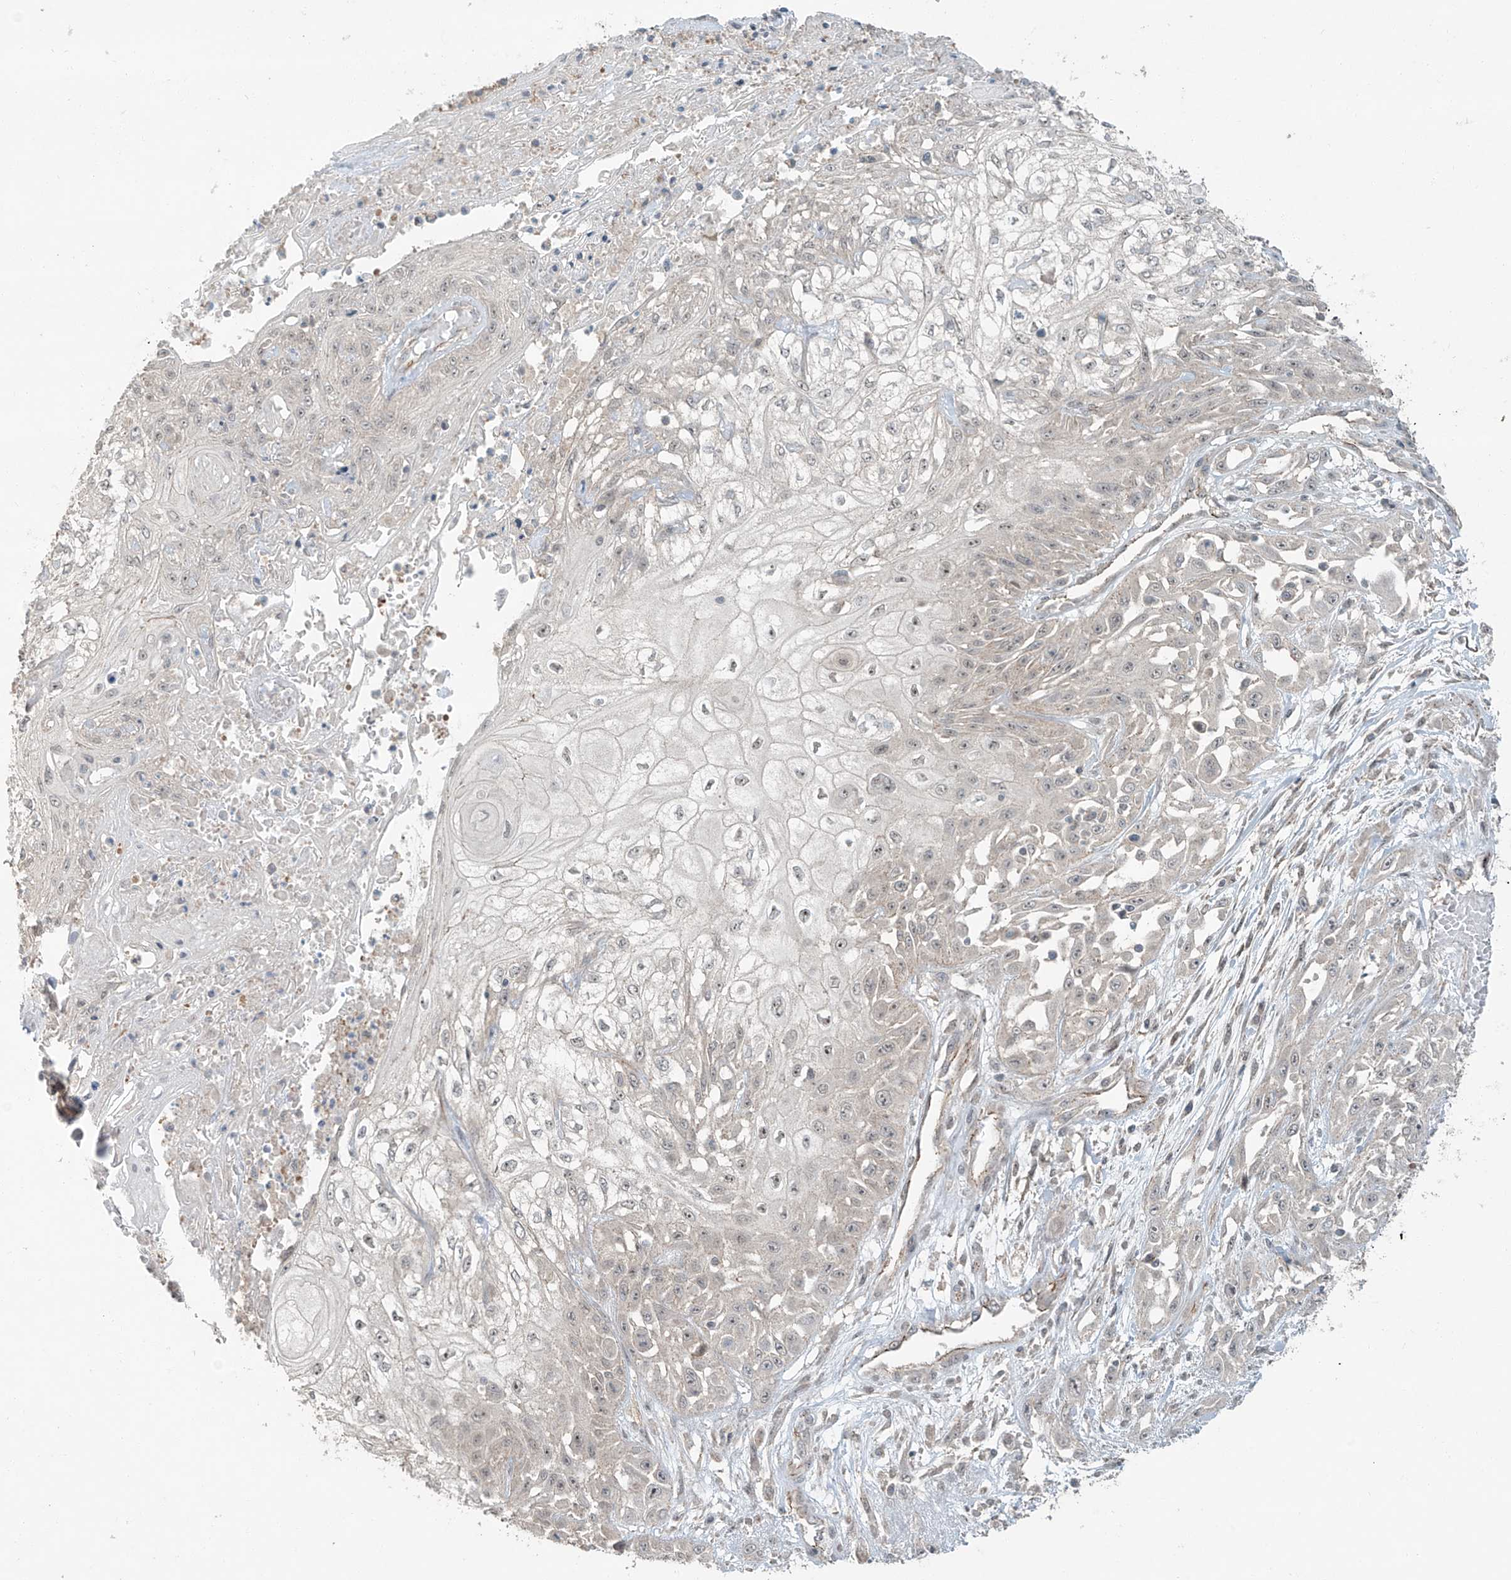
{"staining": {"intensity": "negative", "quantity": "none", "location": "none"}, "tissue": "skin cancer", "cell_type": "Tumor cells", "image_type": "cancer", "snomed": [{"axis": "morphology", "description": "Squamous cell carcinoma, NOS"}, {"axis": "morphology", "description": "Squamous cell carcinoma, metastatic, NOS"}, {"axis": "topography", "description": "Skin"}, {"axis": "topography", "description": "Lymph node"}], "caption": "High power microscopy micrograph of an immunohistochemistry histopathology image of skin cancer (metastatic squamous cell carcinoma), revealing no significant positivity in tumor cells.", "gene": "ZNF16", "patient": {"sex": "male", "age": 75}}